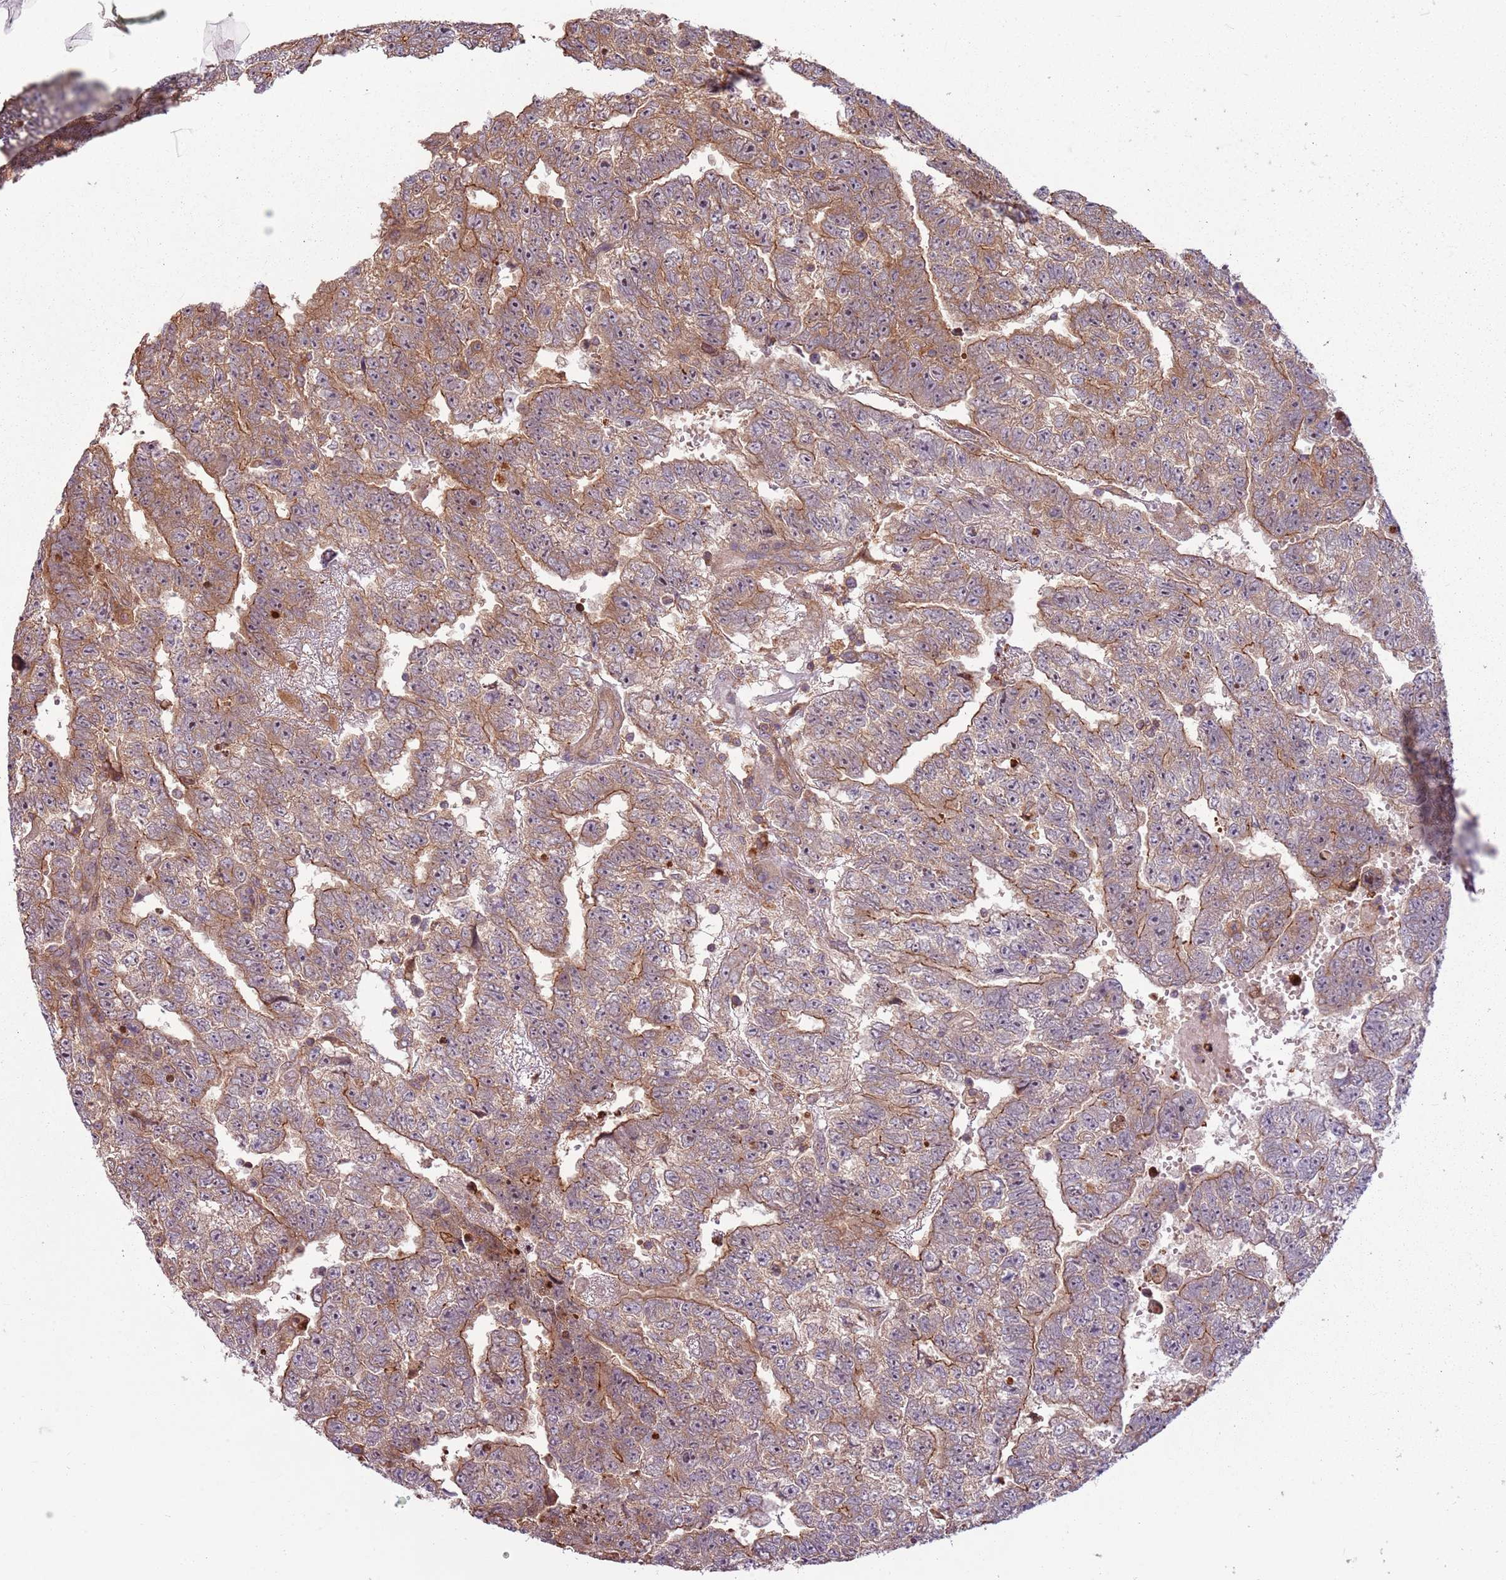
{"staining": {"intensity": "moderate", "quantity": "25%-75%", "location": "cytoplasmic/membranous"}, "tissue": "testis cancer", "cell_type": "Tumor cells", "image_type": "cancer", "snomed": [{"axis": "morphology", "description": "Carcinoma, Embryonal, NOS"}, {"axis": "topography", "description": "Testis"}], "caption": "Human embryonal carcinoma (testis) stained with a brown dye reveals moderate cytoplasmic/membranous positive expression in about 25%-75% of tumor cells.", "gene": "RPL21", "patient": {"sex": "male", "age": 25}}